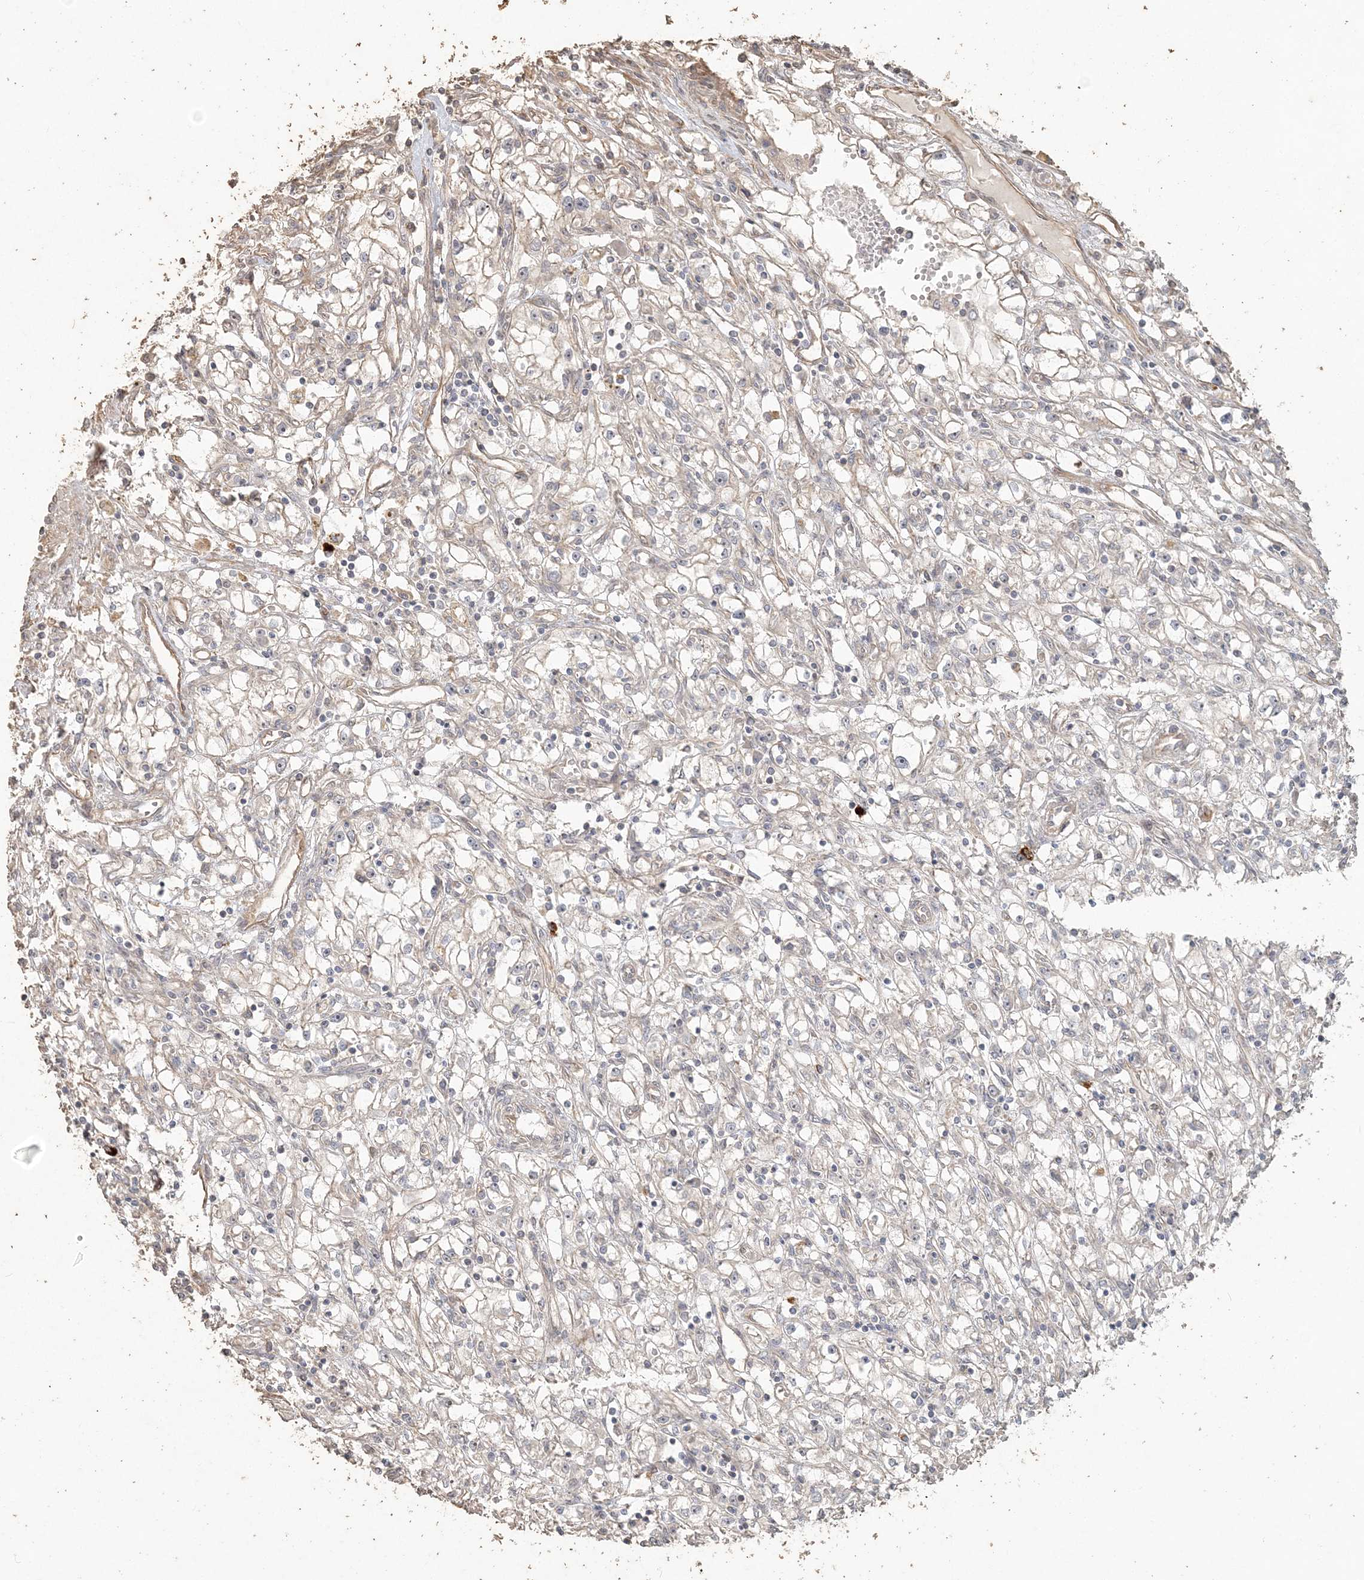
{"staining": {"intensity": "weak", "quantity": "<25%", "location": "cytoplasmic/membranous"}, "tissue": "renal cancer", "cell_type": "Tumor cells", "image_type": "cancer", "snomed": [{"axis": "morphology", "description": "Adenocarcinoma, NOS"}, {"axis": "topography", "description": "Kidney"}], "caption": "This is a histopathology image of immunohistochemistry staining of adenocarcinoma (renal), which shows no expression in tumor cells.", "gene": "RNF145", "patient": {"sex": "male", "age": 56}}